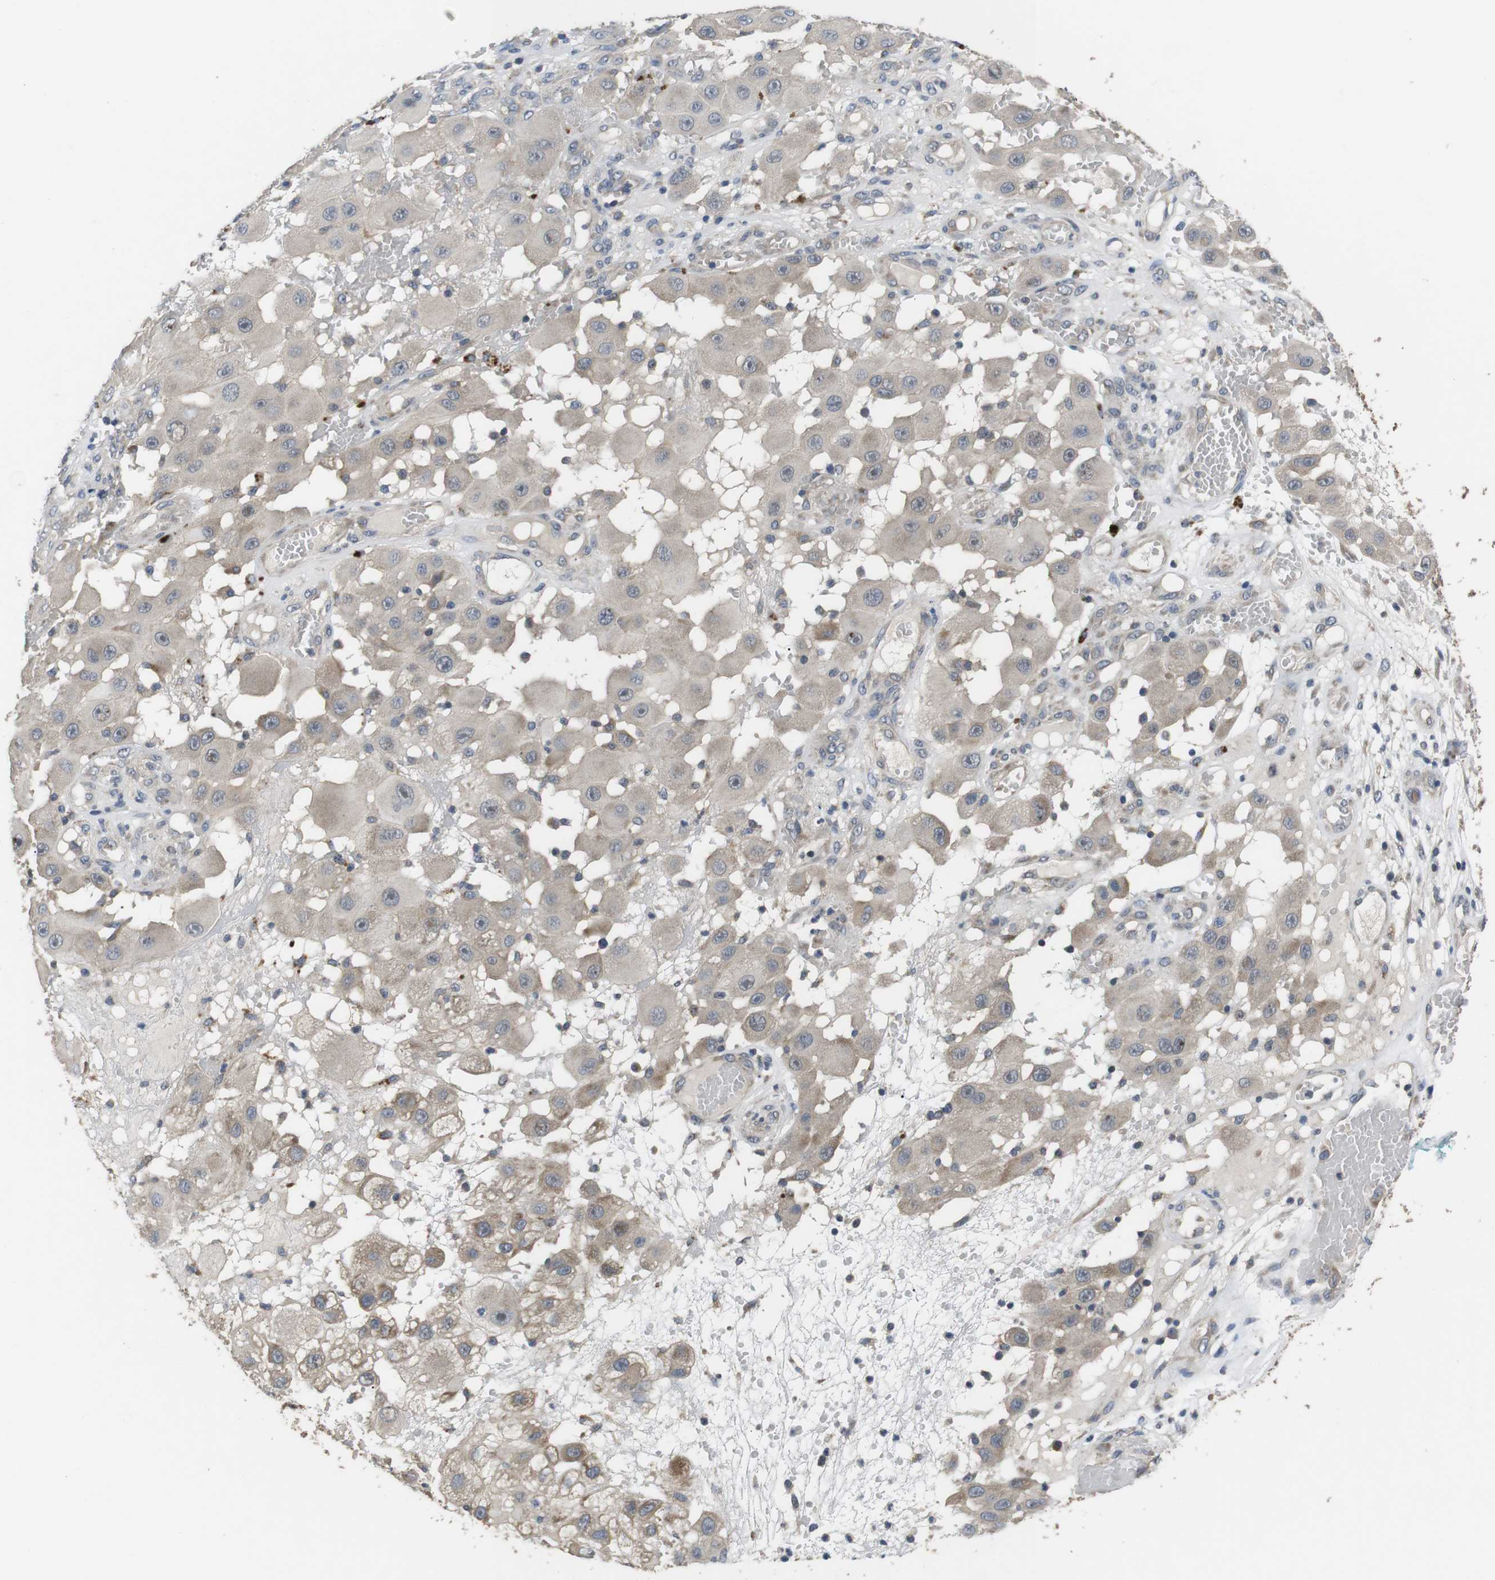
{"staining": {"intensity": "negative", "quantity": "none", "location": "none"}, "tissue": "melanoma", "cell_type": "Tumor cells", "image_type": "cancer", "snomed": [{"axis": "morphology", "description": "Malignant melanoma, NOS"}, {"axis": "topography", "description": "Skin"}], "caption": "Protein analysis of melanoma shows no significant positivity in tumor cells. The staining is performed using DAB brown chromogen with nuclei counter-stained in using hematoxylin.", "gene": "ADGRL3", "patient": {"sex": "female", "age": 81}}